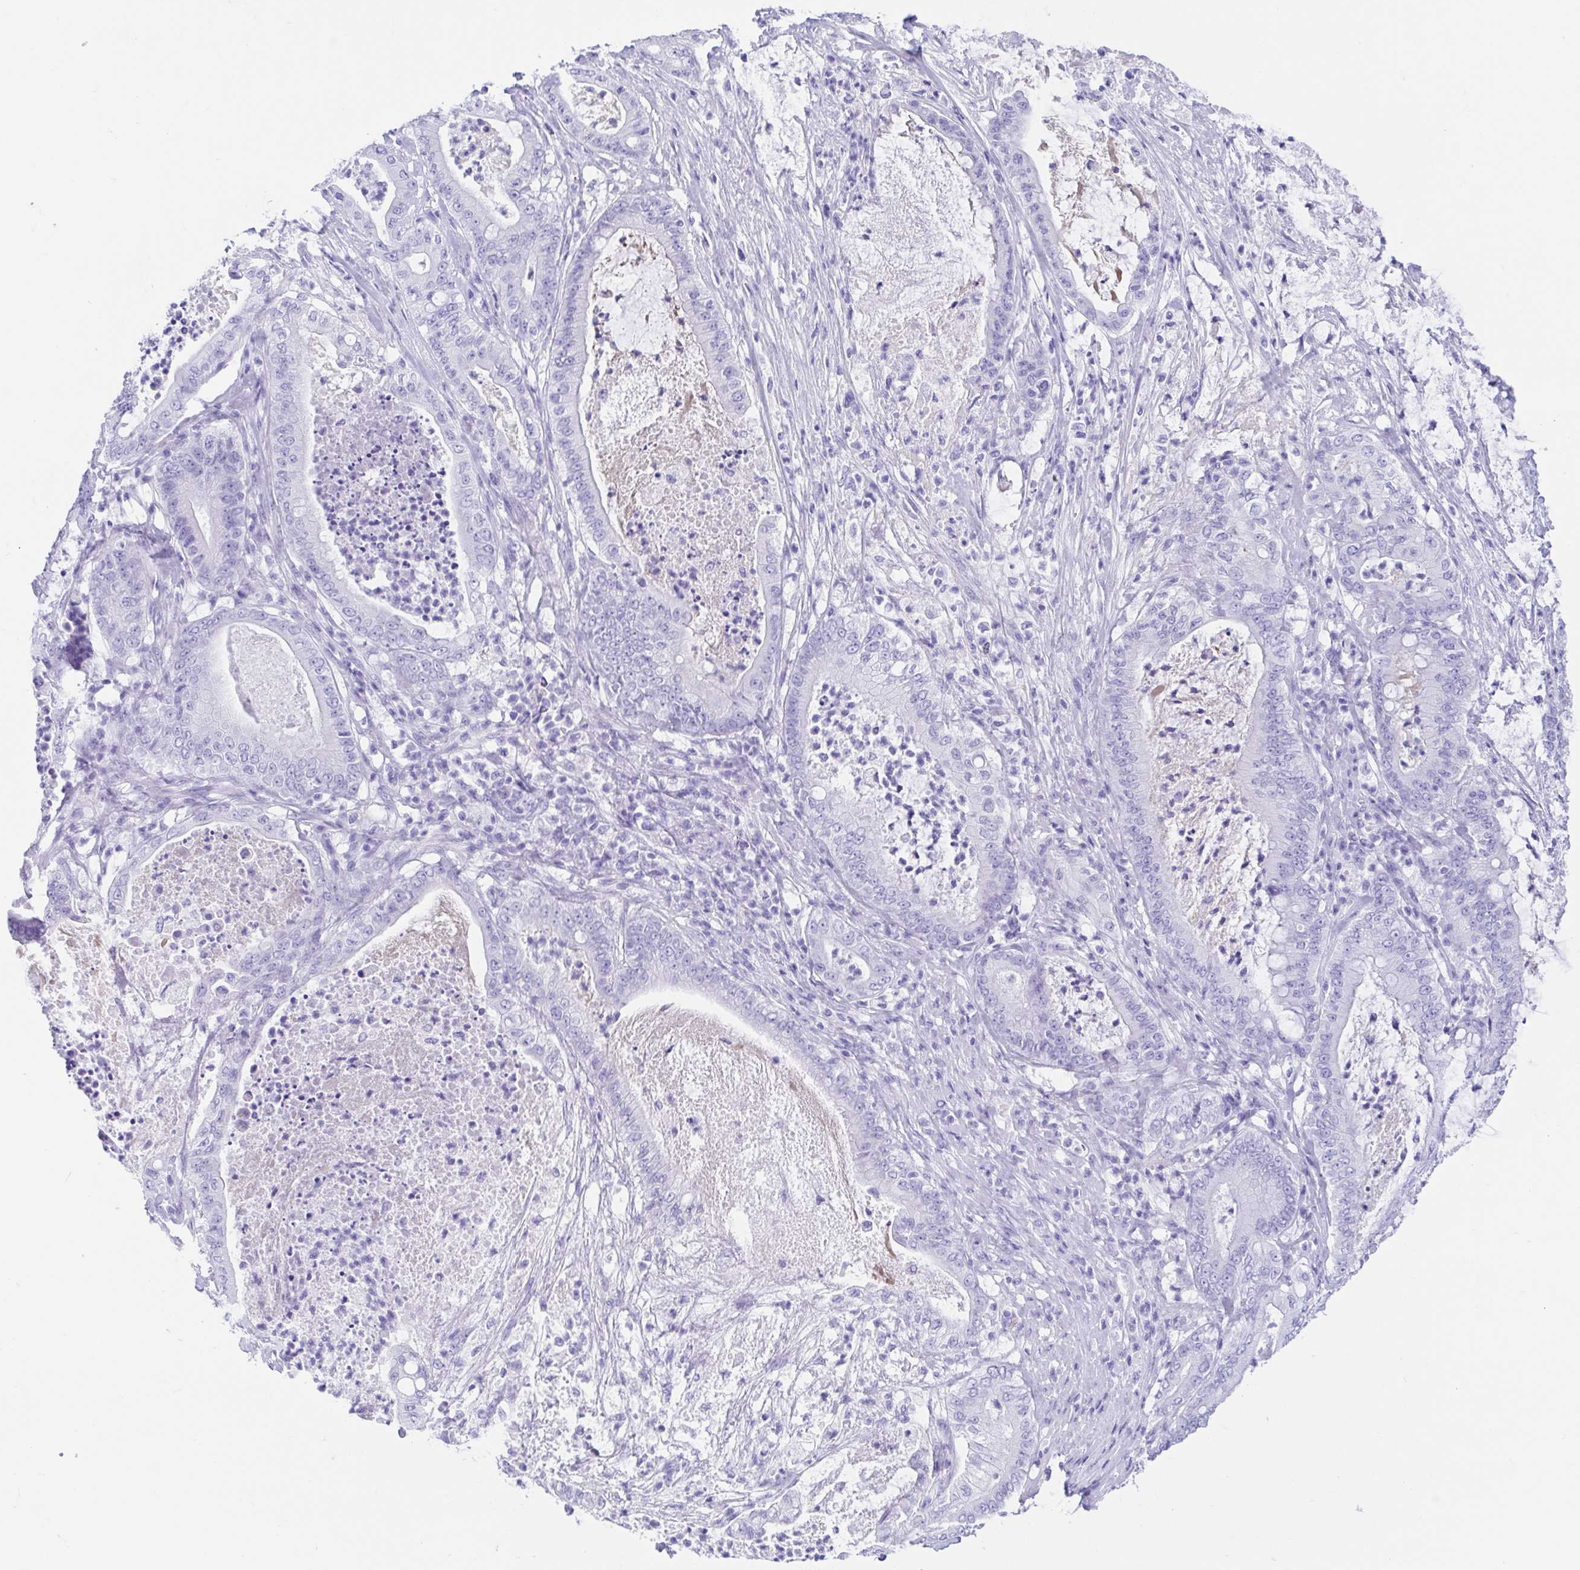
{"staining": {"intensity": "negative", "quantity": "none", "location": "none"}, "tissue": "pancreatic cancer", "cell_type": "Tumor cells", "image_type": "cancer", "snomed": [{"axis": "morphology", "description": "Adenocarcinoma, NOS"}, {"axis": "topography", "description": "Pancreas"}], "caption": "There is no significant staining in tumor cells of pancreatic adenocarcinoma.", "gene": "GKN1", "patient": {"sex": "male", "age": 71}}